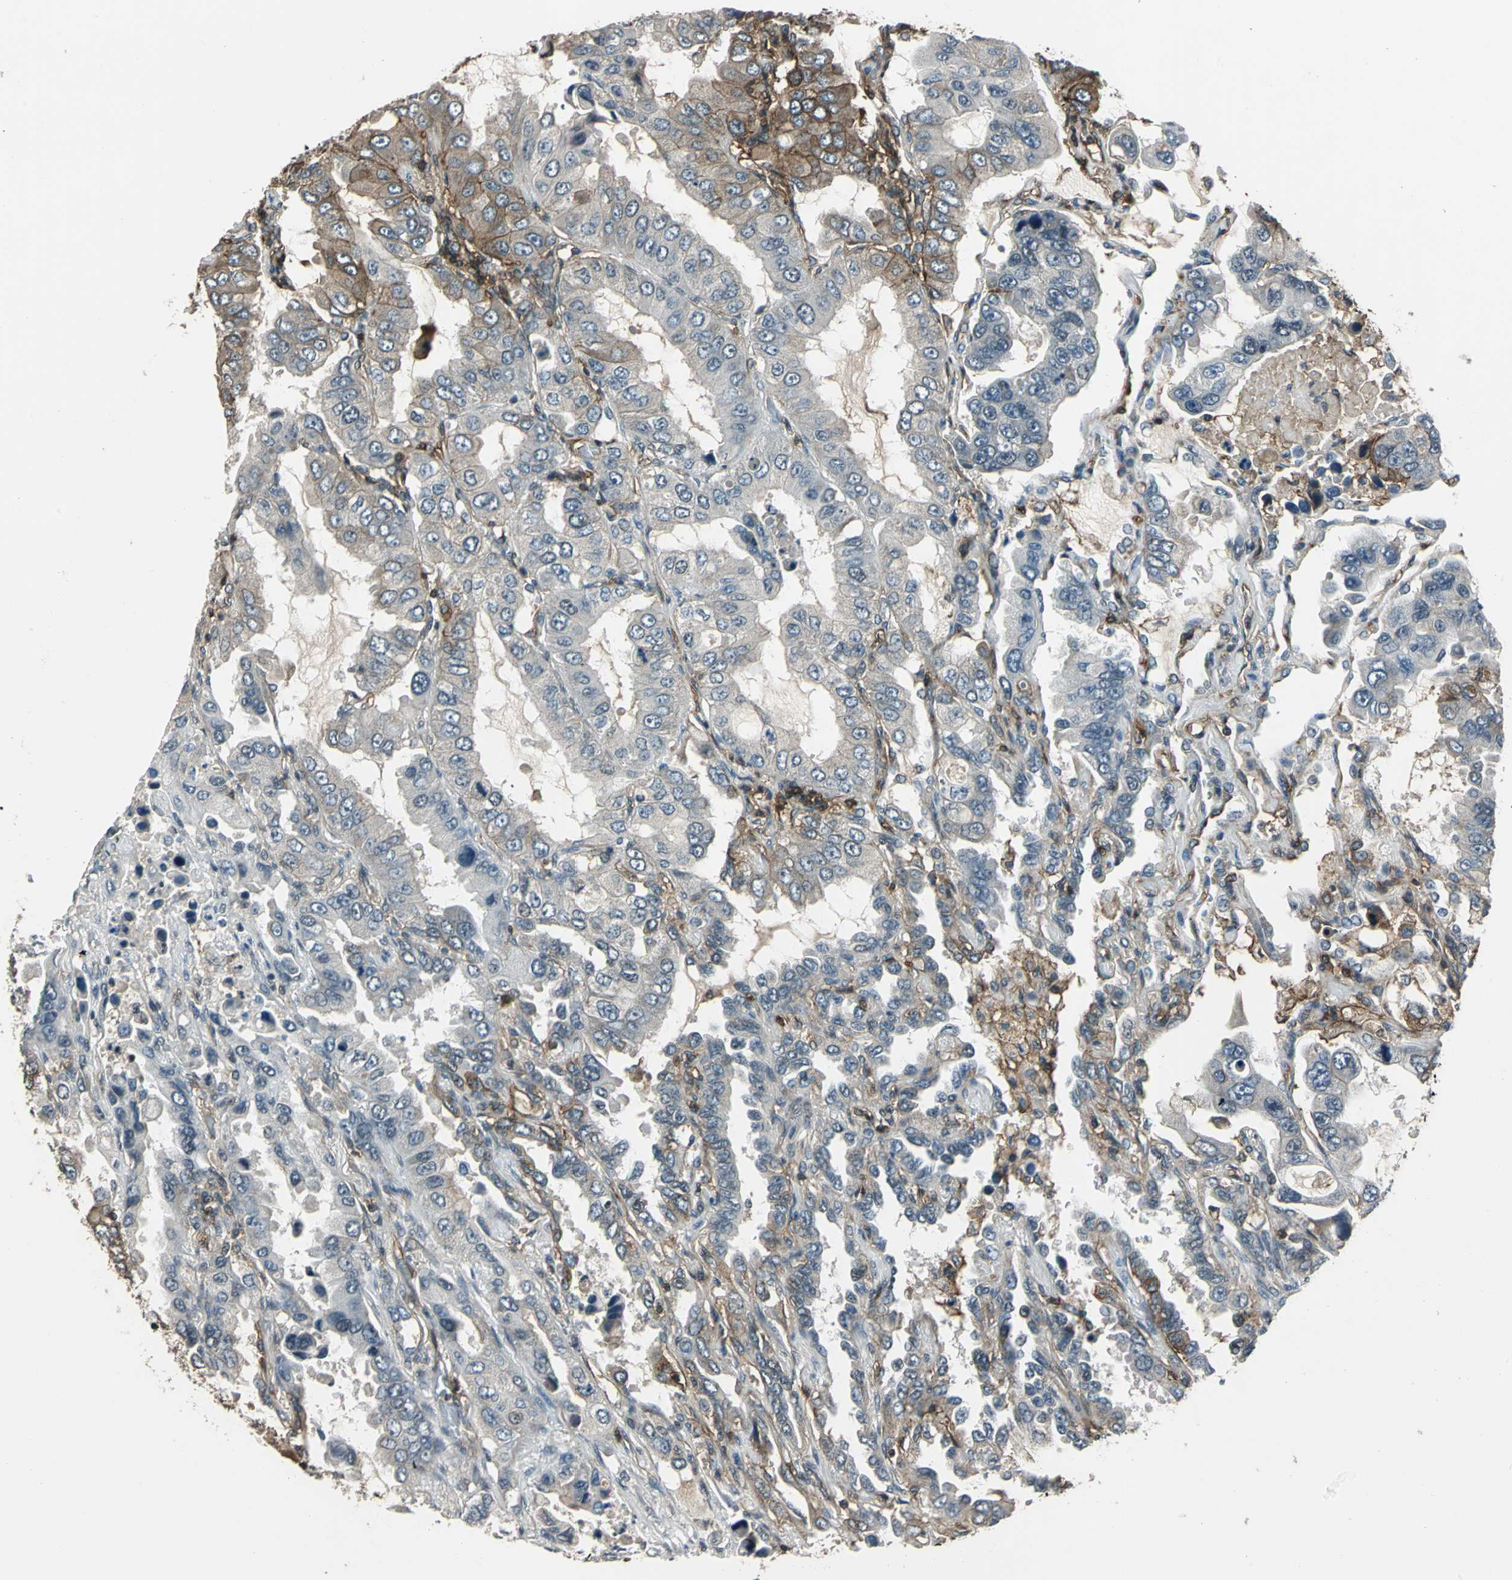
{"staining": {"intensity": "moderate", "quantity": "<25%", "location": "cytoplasmic/membranous"}, "tissue": "lung cancer", "cell_type": "Tumor cells", "image_type": "cancer", "snomed": [{"axis": "morphology", "description": "Adenocarcinoma, NOS"}, {"axis": "topography", "description": "Lung"}], "caption": "Immunohistochemical staining of human lung cancer reveals low levels of moderate cytoplasmic/membranous positivity in about <25% of tumor cells.", "gene": "NR2C2", "patient": {"sex": "male", "age": 64}}